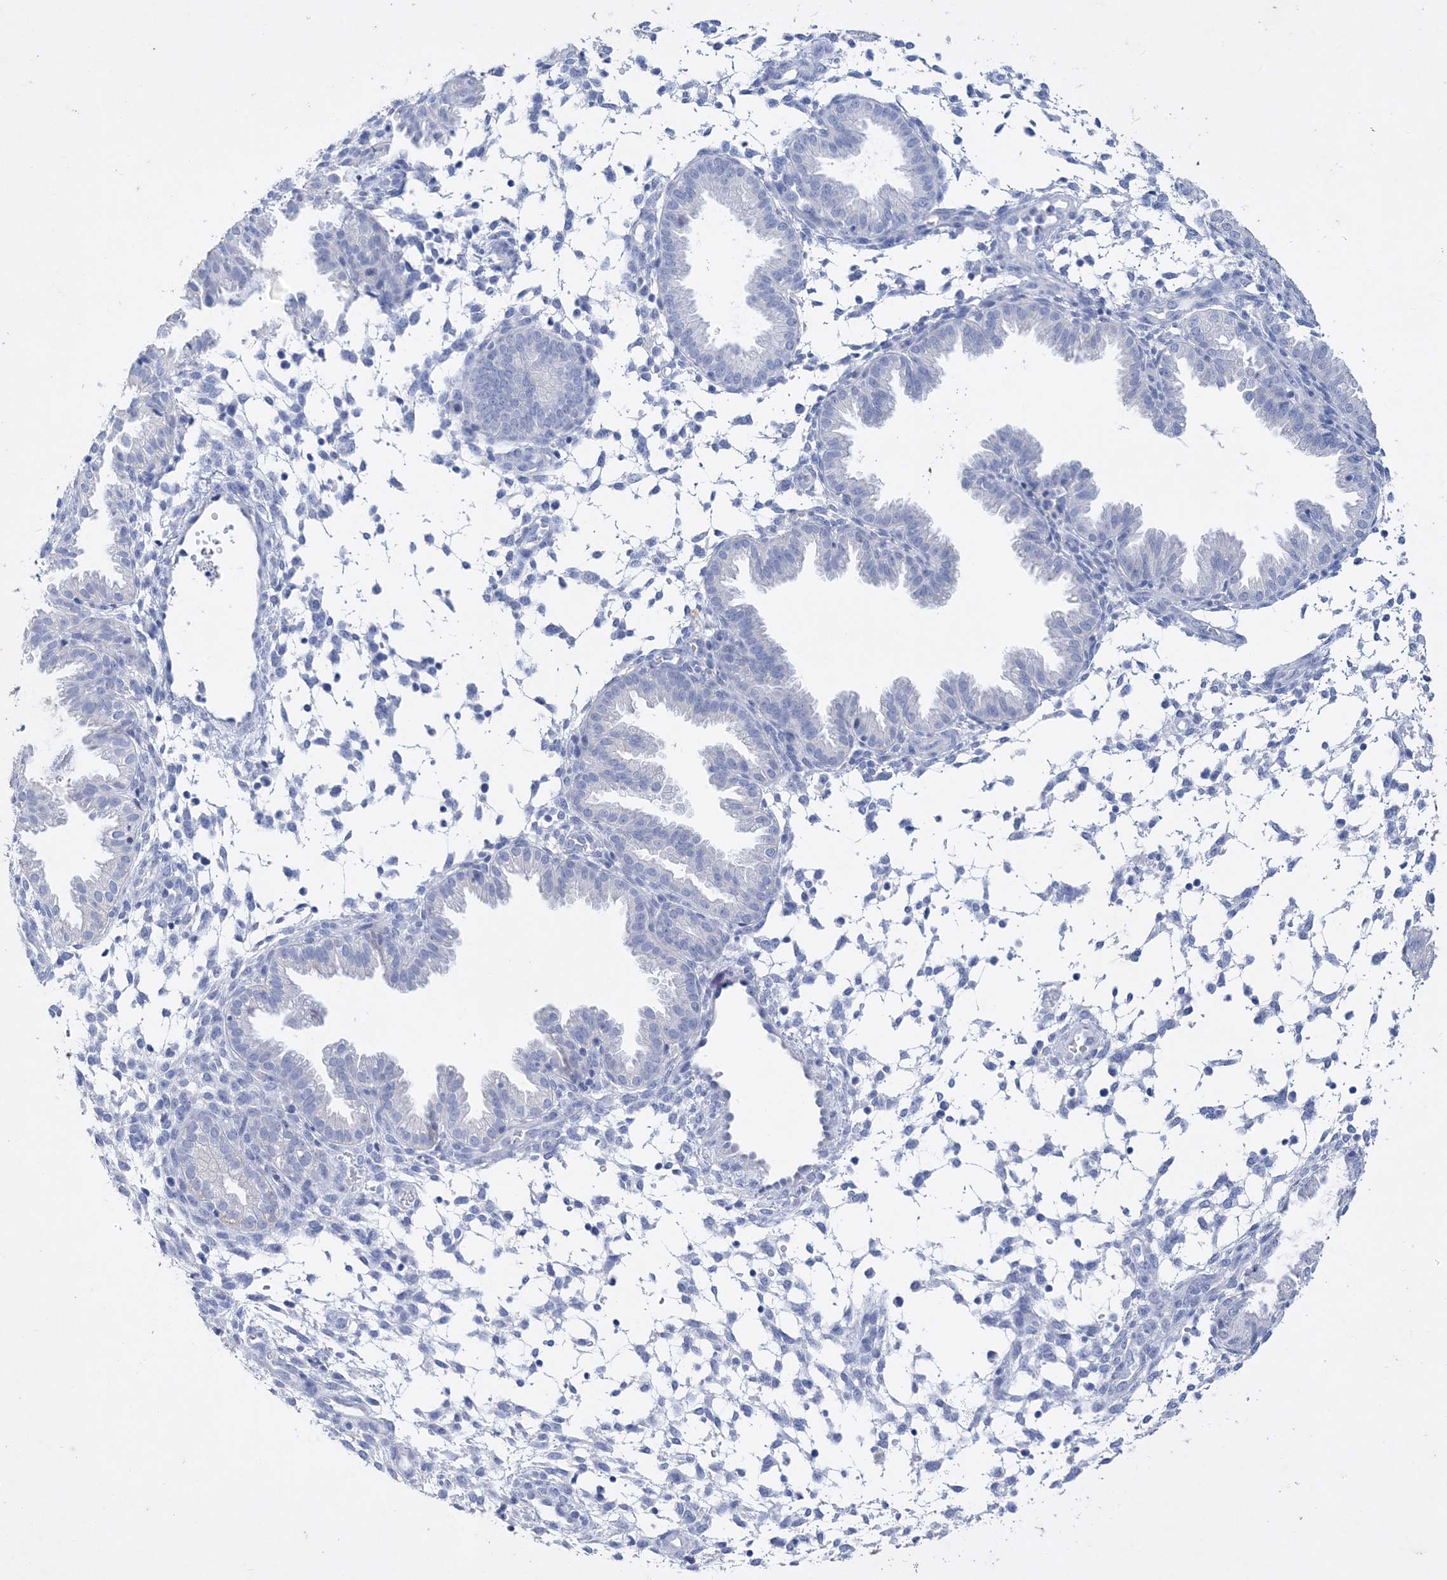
{"staining": {"intensity": "negative", "quantity": "none", "location": "none"}, "tissue": "endometrium", "cell_type": "Cells in endometrial stroma", "image_type": "normal", "snomed": [{"axis": "morphology", "description": "Normal tissue, NOS"}, {"axis": "topography", "description": "Endometrium"}], "caption": "Immunohistochemistry photomicrograph of normal human endometrium stained for a protein (brown), which exhibits no expression in cells in endometrial stroma.", "gene": "COPS8", "patient": {"sex": "female", "age": 33}}